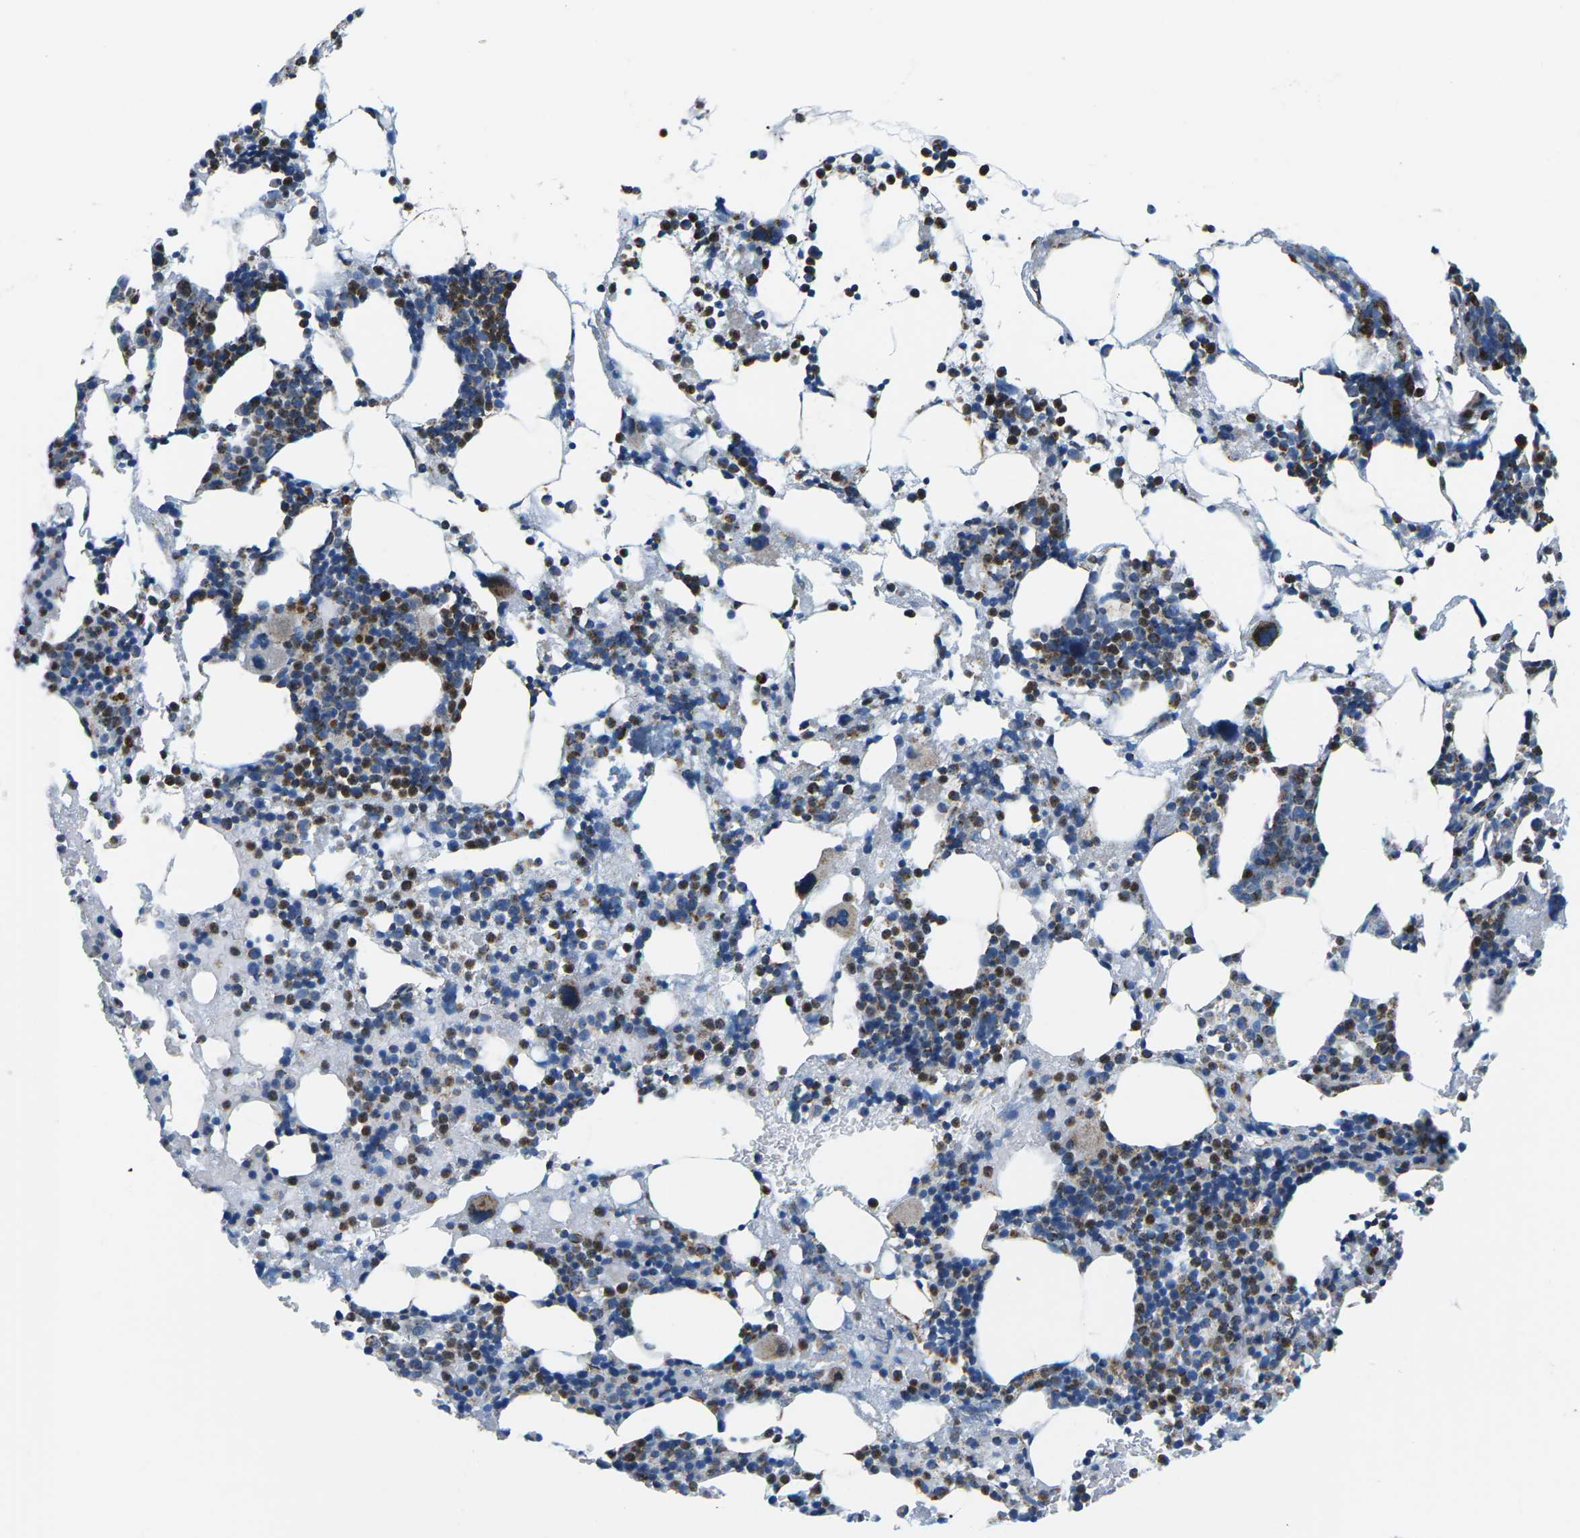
{"staining": {"intensity": "moderate", "quantity": "25%-75%", "location": "cytoplasmic/membranous,nuclear"}, "tissue": "bone marrow", "cell_type": "Hematopoietic cells", "image_type": "normal", "snomed": [{"axis": "morphology", "description": "Normal tissue, NOS"}, {"axis": "morphology", "description": "Inflammation, NOS"}, {"axis": "topography", "description": "Bone marrow"}], "caption": "Immunohistochemical staining of unremarkable bone marrow displays medium levels of moderate cytoplasmic/membranous,nuclear staining in about 25%-75% of hematopoietic cells.", "gene": "COX6C", "patient": {"sex": "female", "age": 64}}